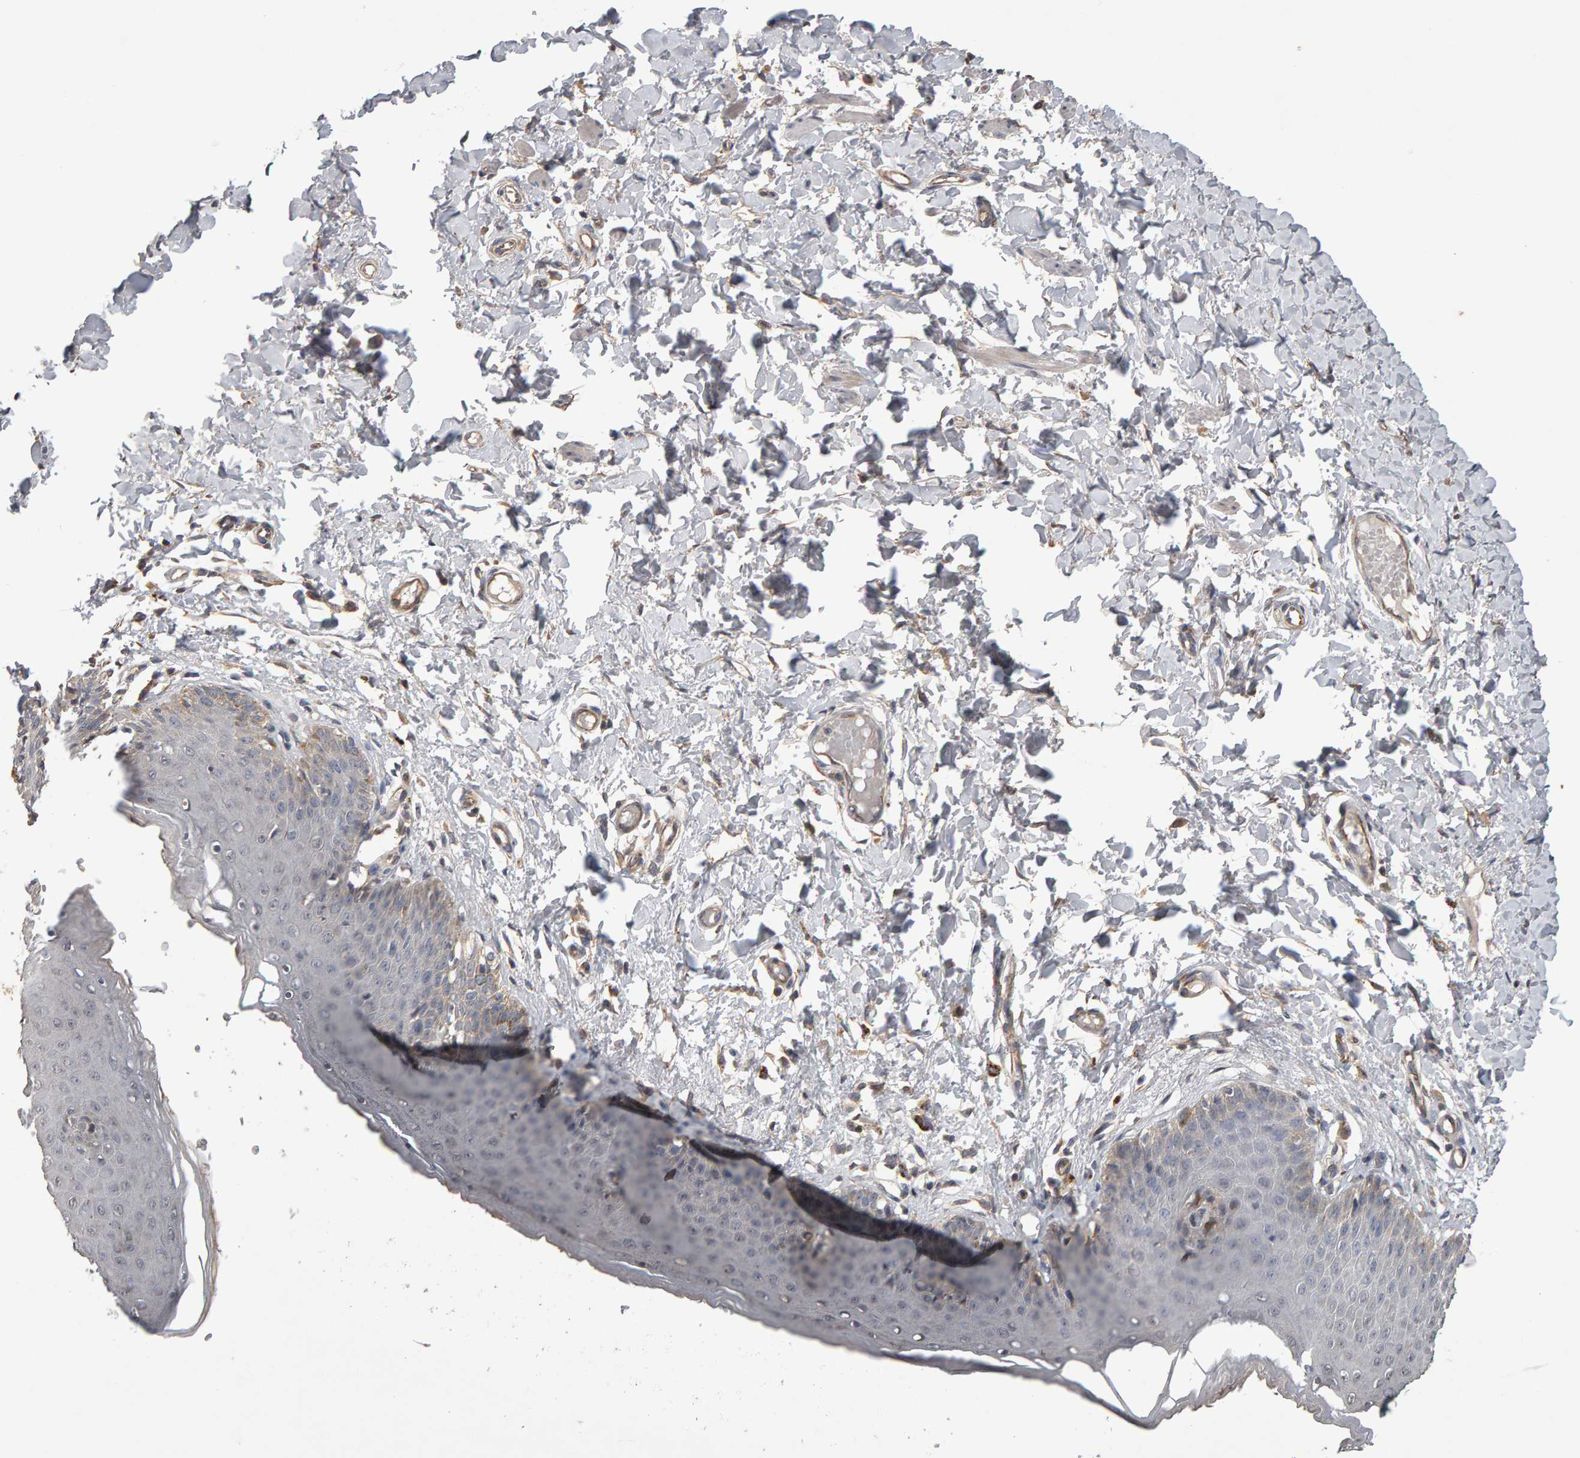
{"staining": {"intensity": "weak", "quantity": "<25%", "location": "cytoplasmic/membranous"}, "tissue": "skin", "cell_type": "Epidermal cells", "image_type": "normal", "snomed": [{"axis": "morphology", "description": "Normal tissue, NOS"}, {"axis": "topography", "description": "Vulva"}], "caption": "Immunohistochemical staining of benign human skin reveals no significant staining in epidermal cells.", "gene": "COASY", "patient": {"sex": "female", "age": 66}}